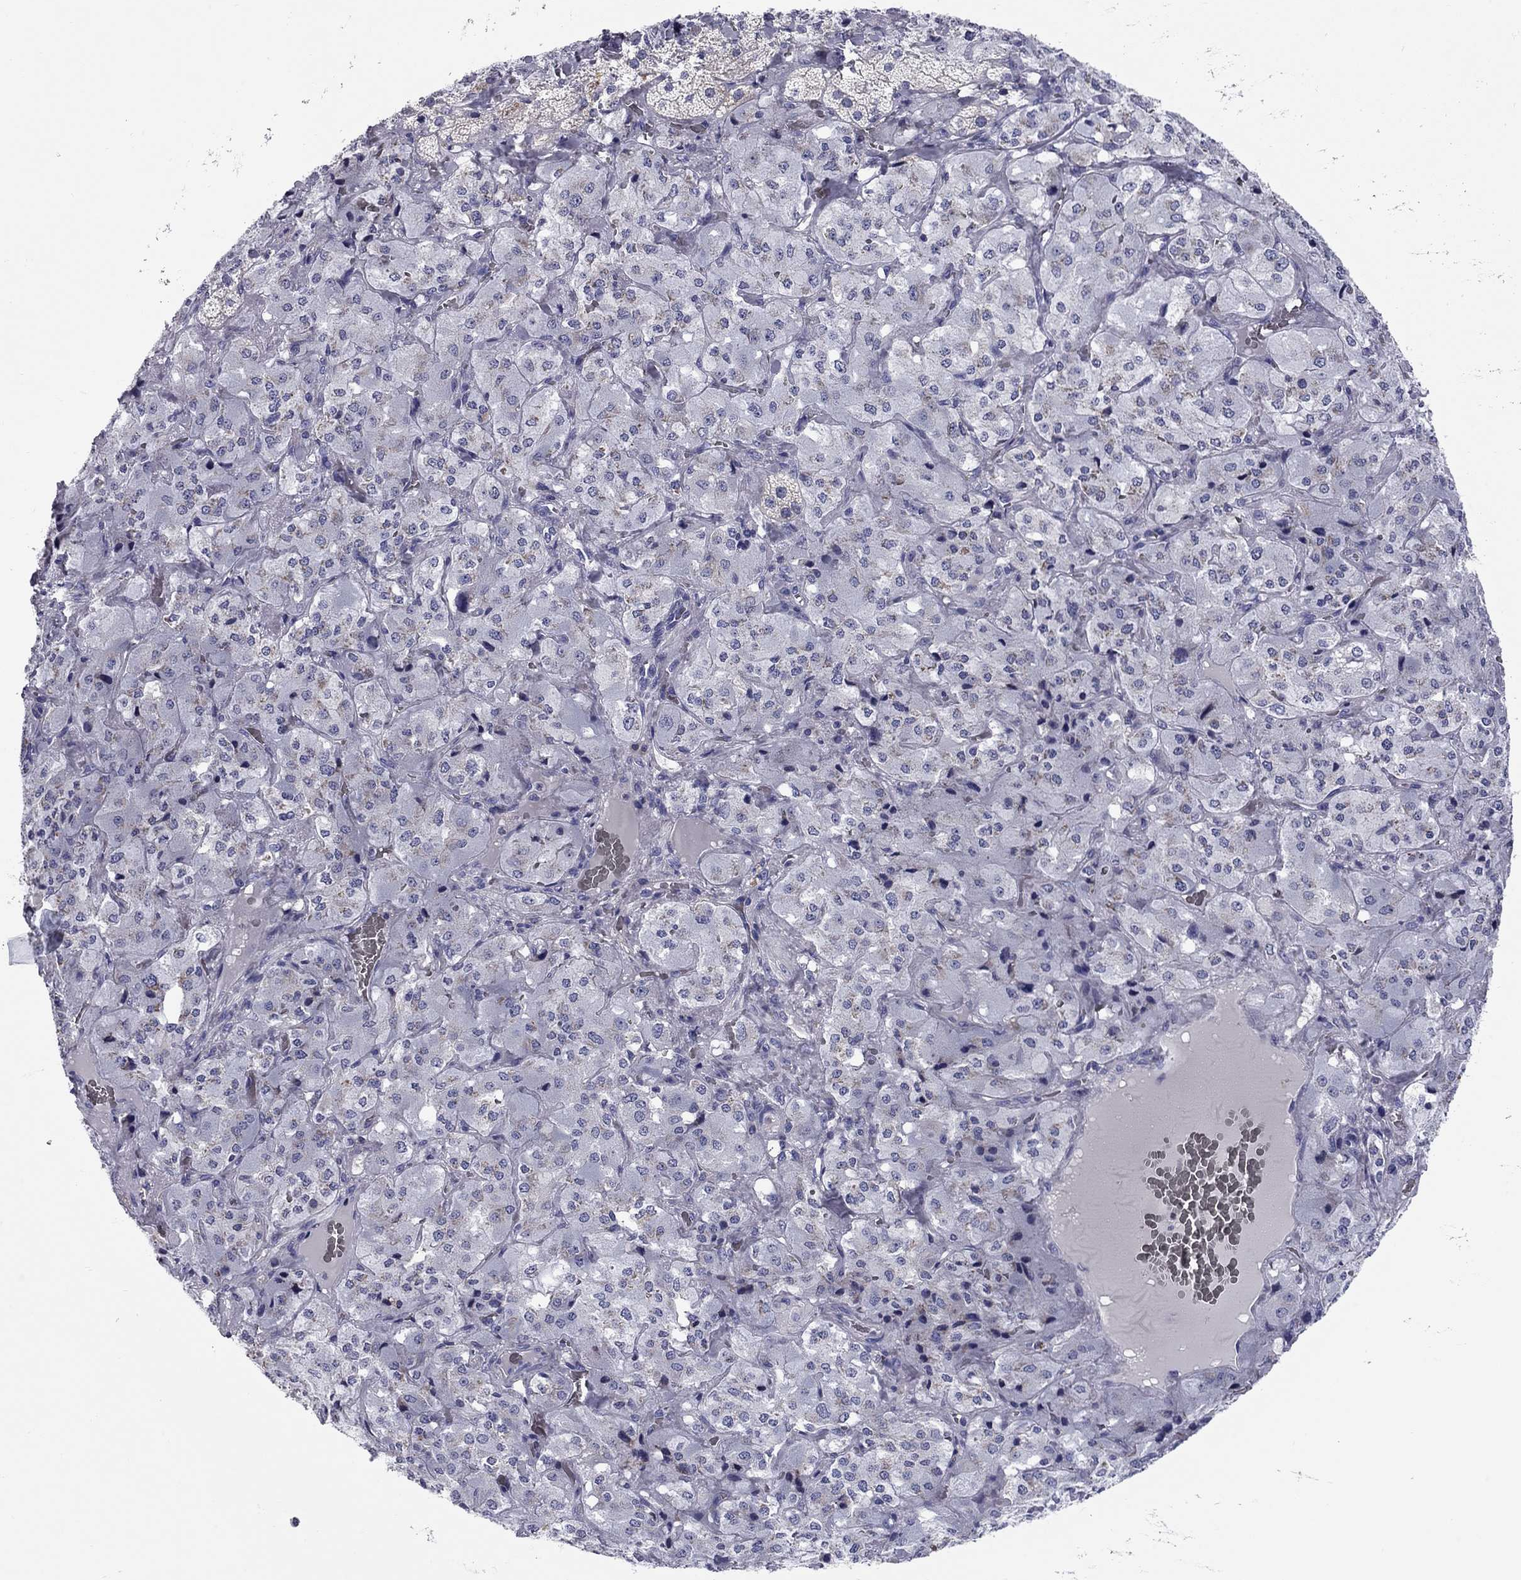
{"staining": {"intensity": "negative", "quantity": "none", "location": "none"}, "tissue": "adrenal gland", "cell_type": "Glandular cells", "image_type": "normal", "snomed": [{"axis": "morphology", "description": "Normal tissue, NOS"}, {"axis": "topography", "description": "Adrenal gland"}], "caption": "Immunohistochemistry of benign adrenal gland displays no expression in glandular cells.", "gene": "SLC46A2", "patient": {"sex": "male", "age": 57}}